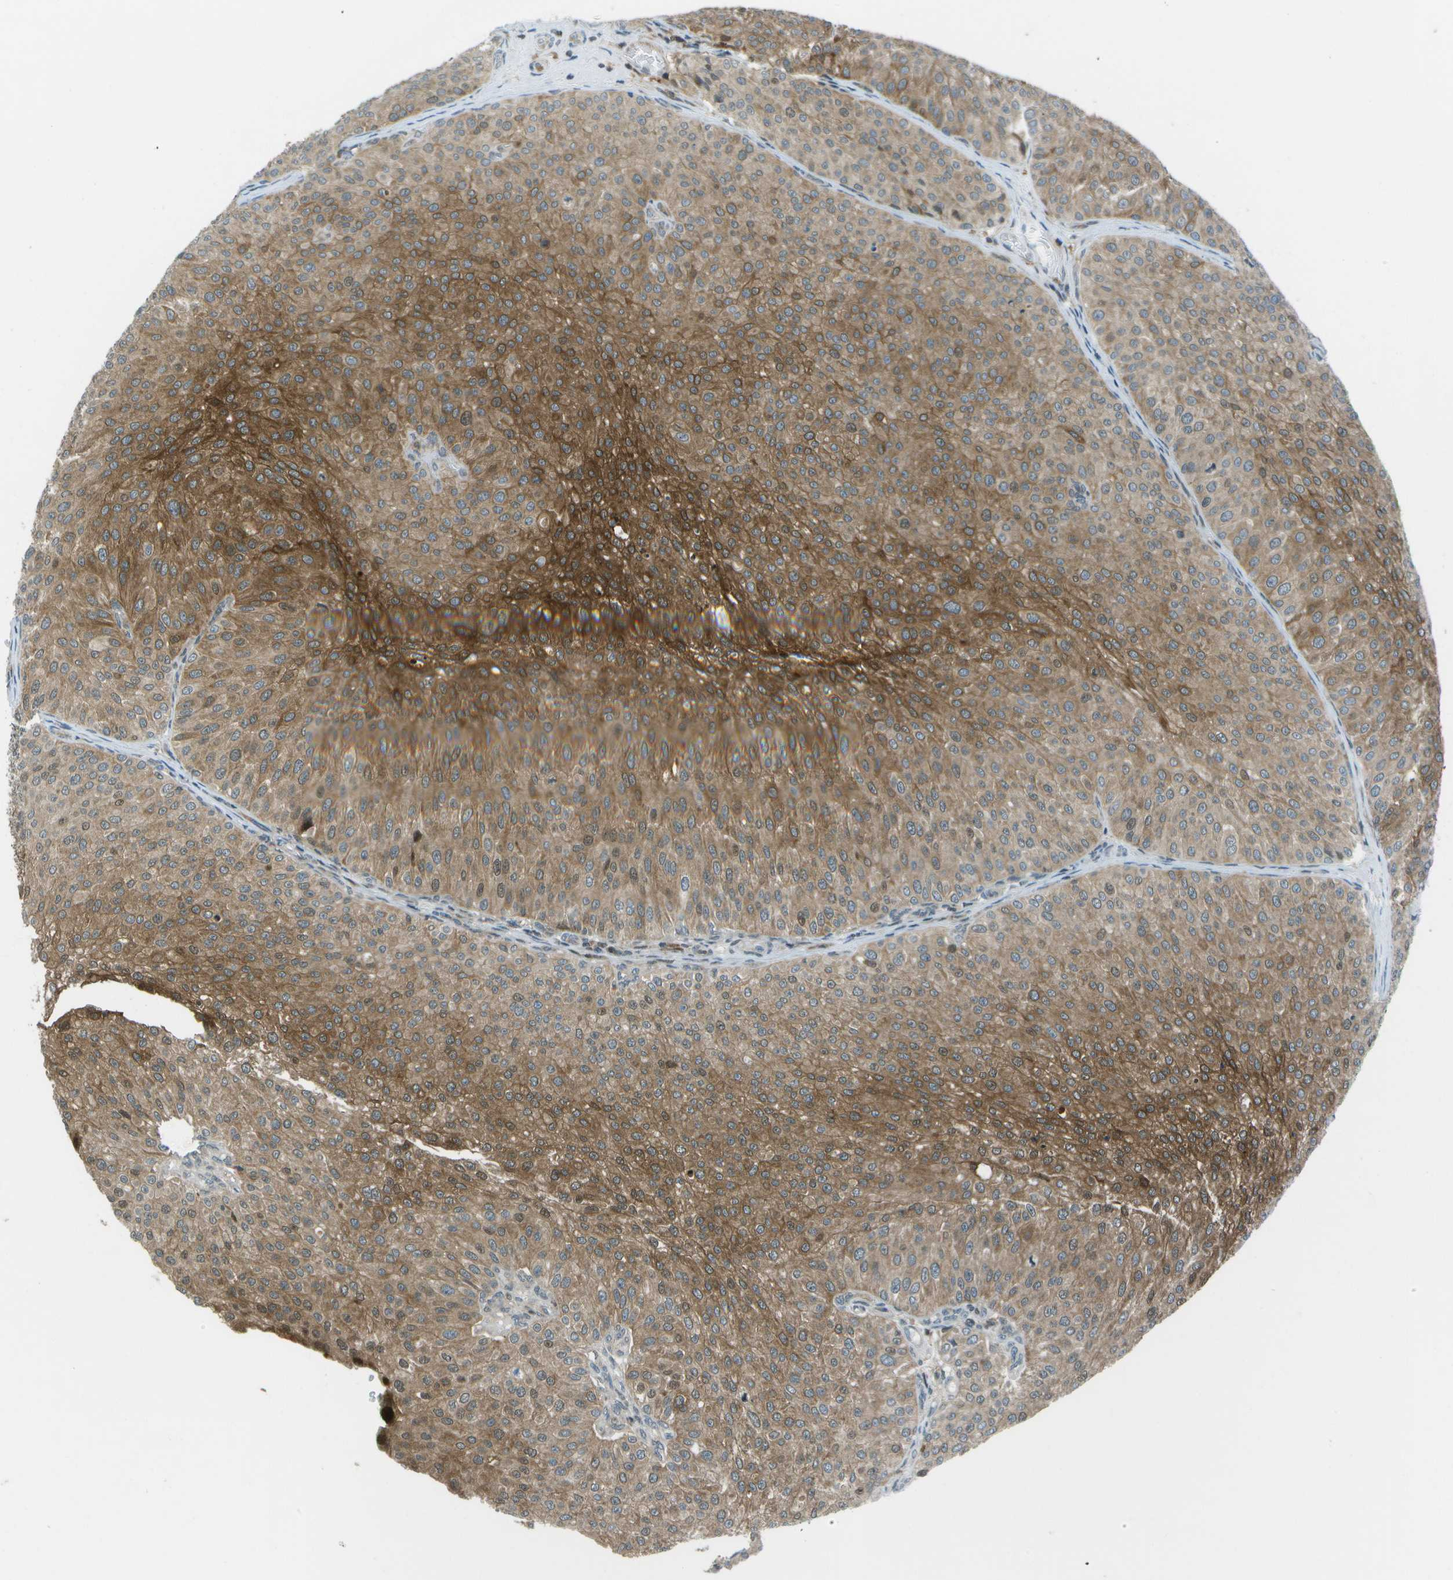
{"staining": {"intensity": "moderate", "quantity": ">75%", "location": "cytoplasmic/membranous"}, "tissue": "urothelial cancer", "cell_type": "Tumor cells", "image_type": "cancer", "snomed": [{"axis": "morphology", "description": "Urothelial carcinoma, Low grade"}, {"axis": "topography", "description": "Smooth muscle"}, {"axis": "topography", "description": "Urinary bladder"}], "caption": "Immunohistochemical staining of human urothelial carcinoma (low-grade) reveals medium levels of moderate cytoplasmic/membranous expression in approximately >75% of tumor cells. The staining is performed using DAB (3,3'-diaminobenzidine) brown chromogen to label protein expression. The nuclei are counter-stained blue using hematoxylin.", "gene": "TMEM19", "patient": {"sex": "male", "age": 60}}